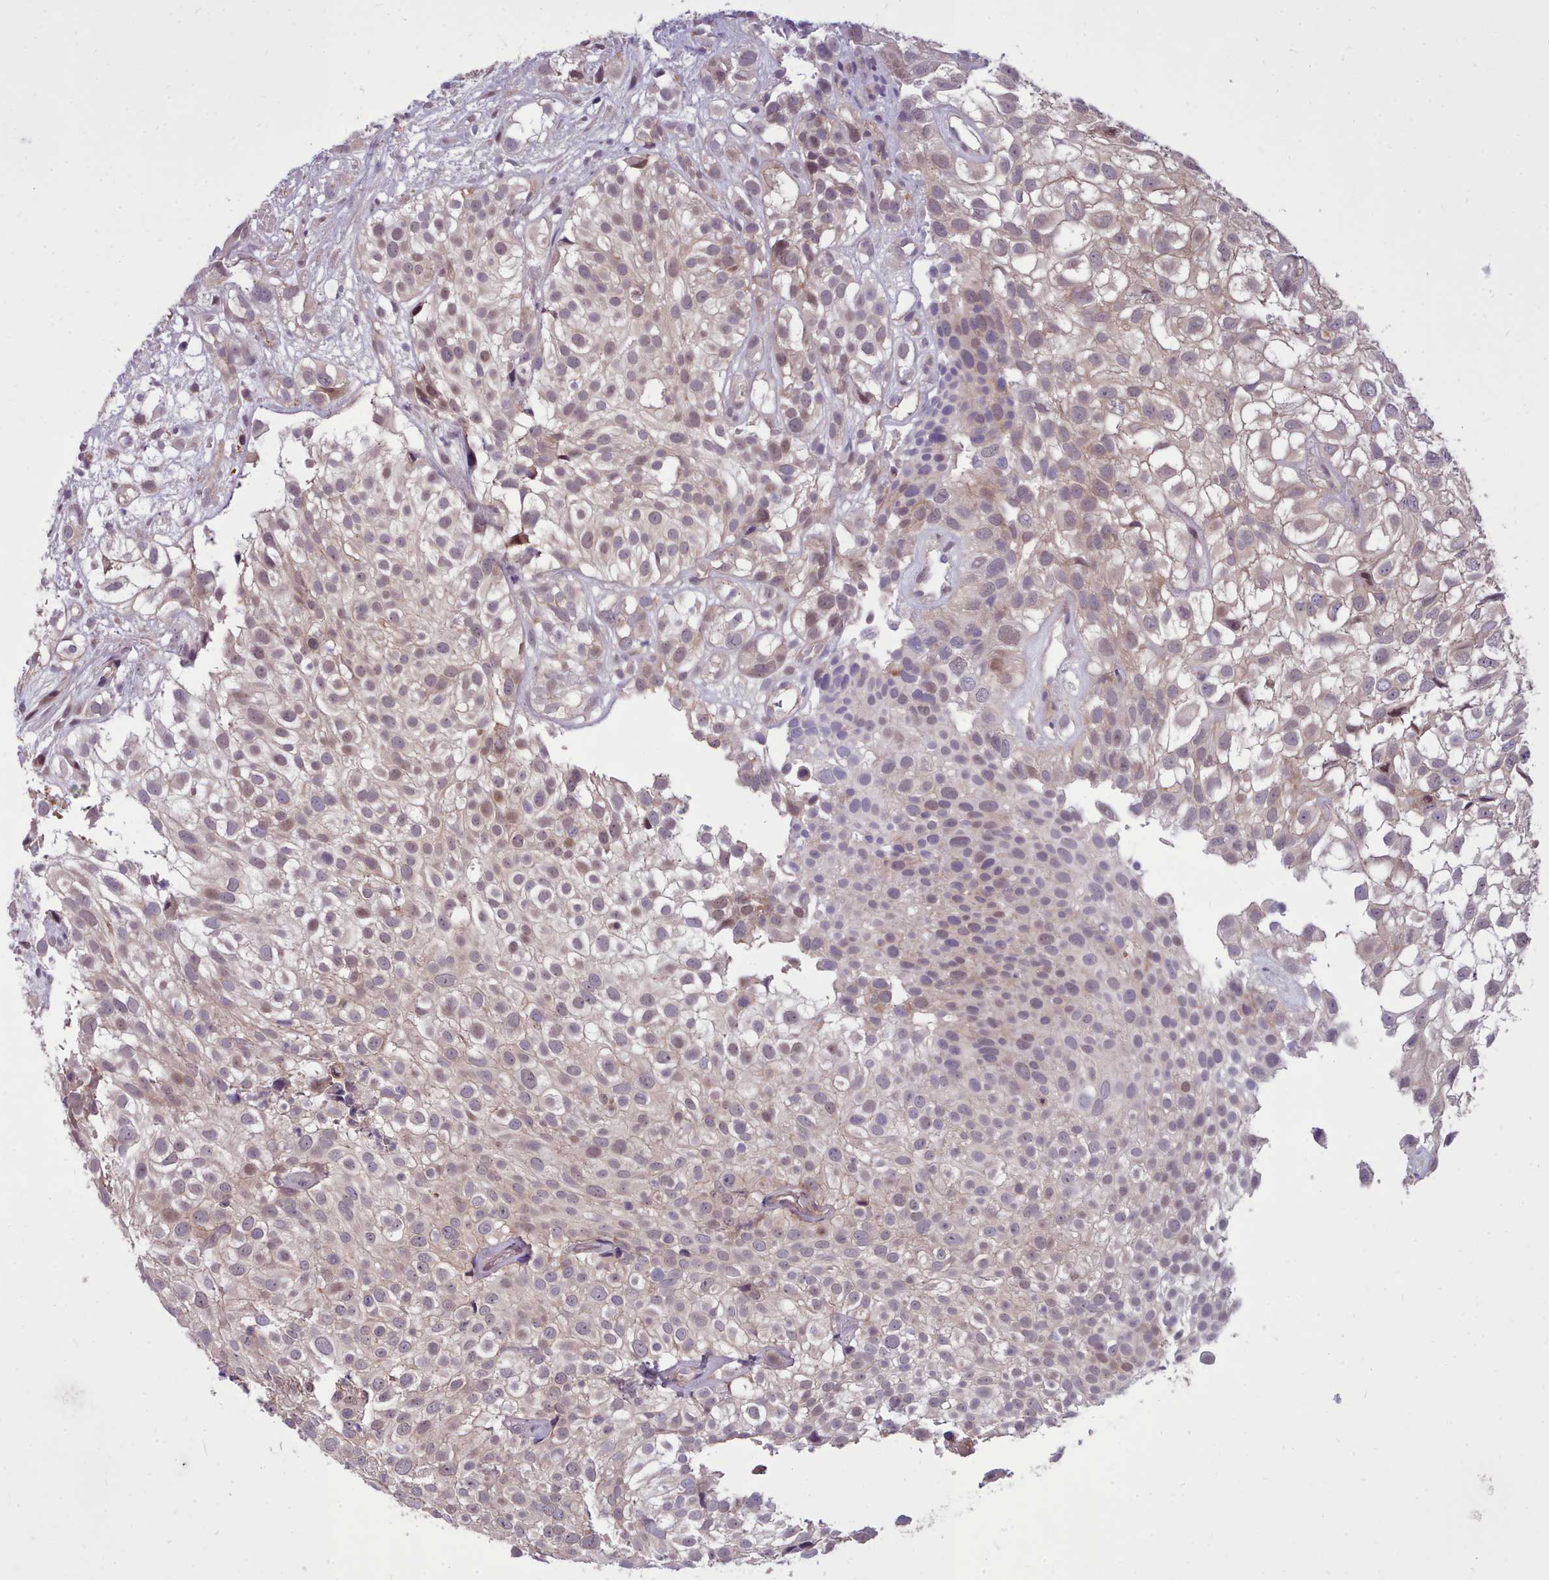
{"staining": {"intensity": "weak", "quantity": "25%-75%", "location": "cytoplasmic/membranous"}, "tissue": "urothelial cancer", "cell_type": "Tumor cells", "image_type": "cancer", "snomed": [{"axis": "morphology", "description": "Urothelial carcinoma, High grade"}, {"axis": "topography", "description": "Urinary bladder"}], "caption": "Protein analysis of urothelial cancer tissue shows weak cytoplasmic/membranous staining in about 25%-75% of tumor cells.", "gene": "AHCY", "patient": {"sex": "male", "age": 56}}